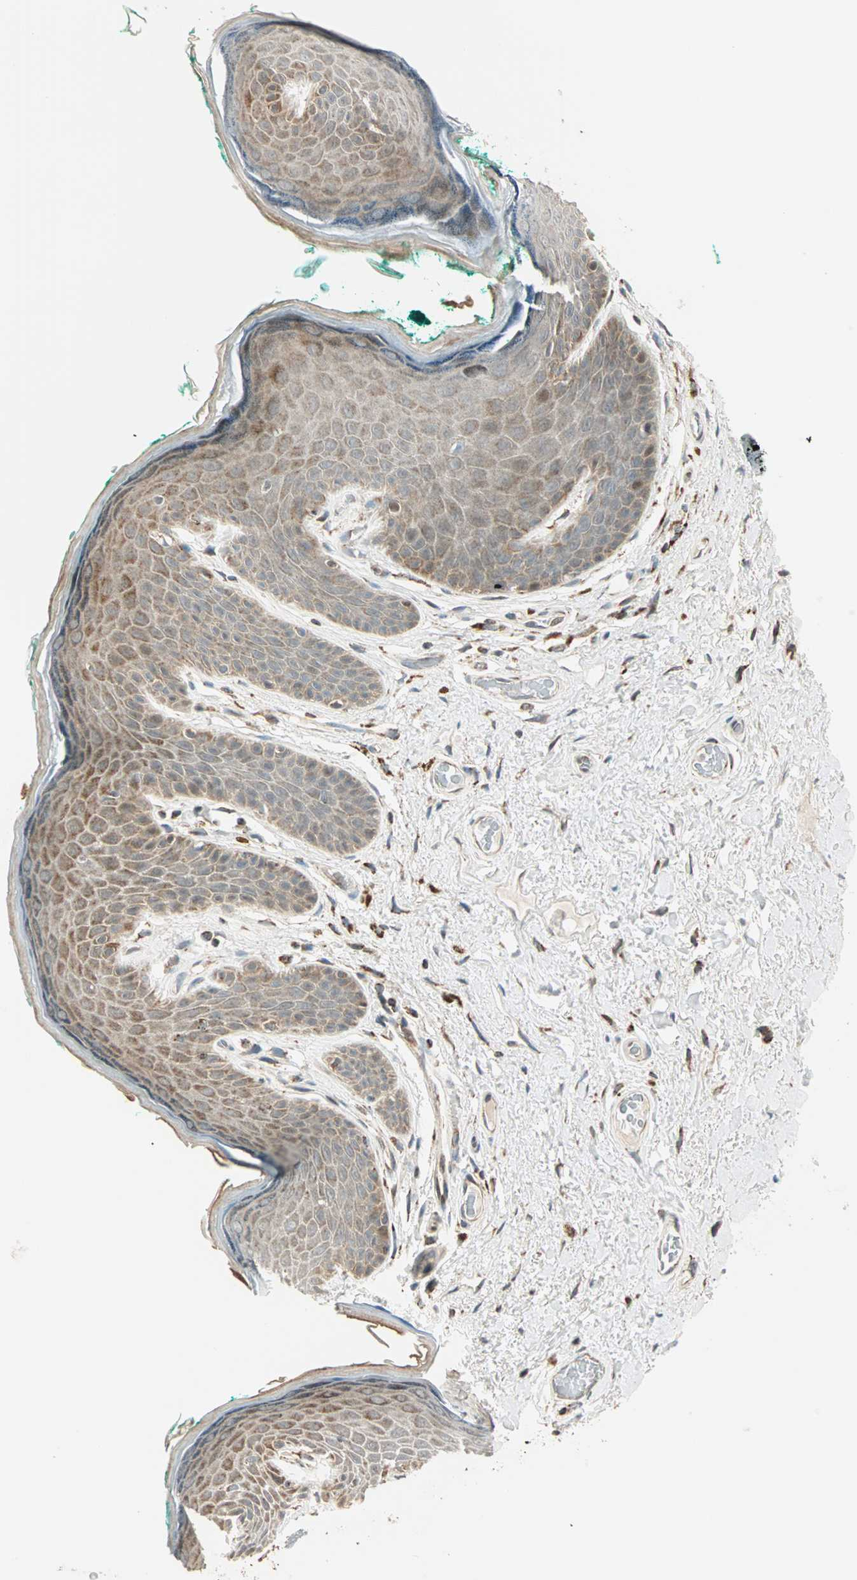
{"staining": {"intensity": "weak", "quantity": "25%-75%", "location": "cytoplasmic/membranous"}, "tissue": "skin", "cell_type": "Epidermal cells", "image_type": "normal", "snomed": [{"axis": "morphology", "description": "Normal tissue, NOS"}, {"axis": "topography", "description": "Anal"}], "caption": "Immunohistochemistry of unremarkable human skin shows low levels of weak cytoplasmic/membranous positivity in approximately 25%-75% of epidermal cells. The staining was performed using DAB (3,3'-diaminobenzidine) to visualize the protein expression in brown, while the nuclei were stained in blue with hematoxylin (Magnification: 20x).", "gene": "SPRY4", "patient": {"sex": "male", "age": 74}}